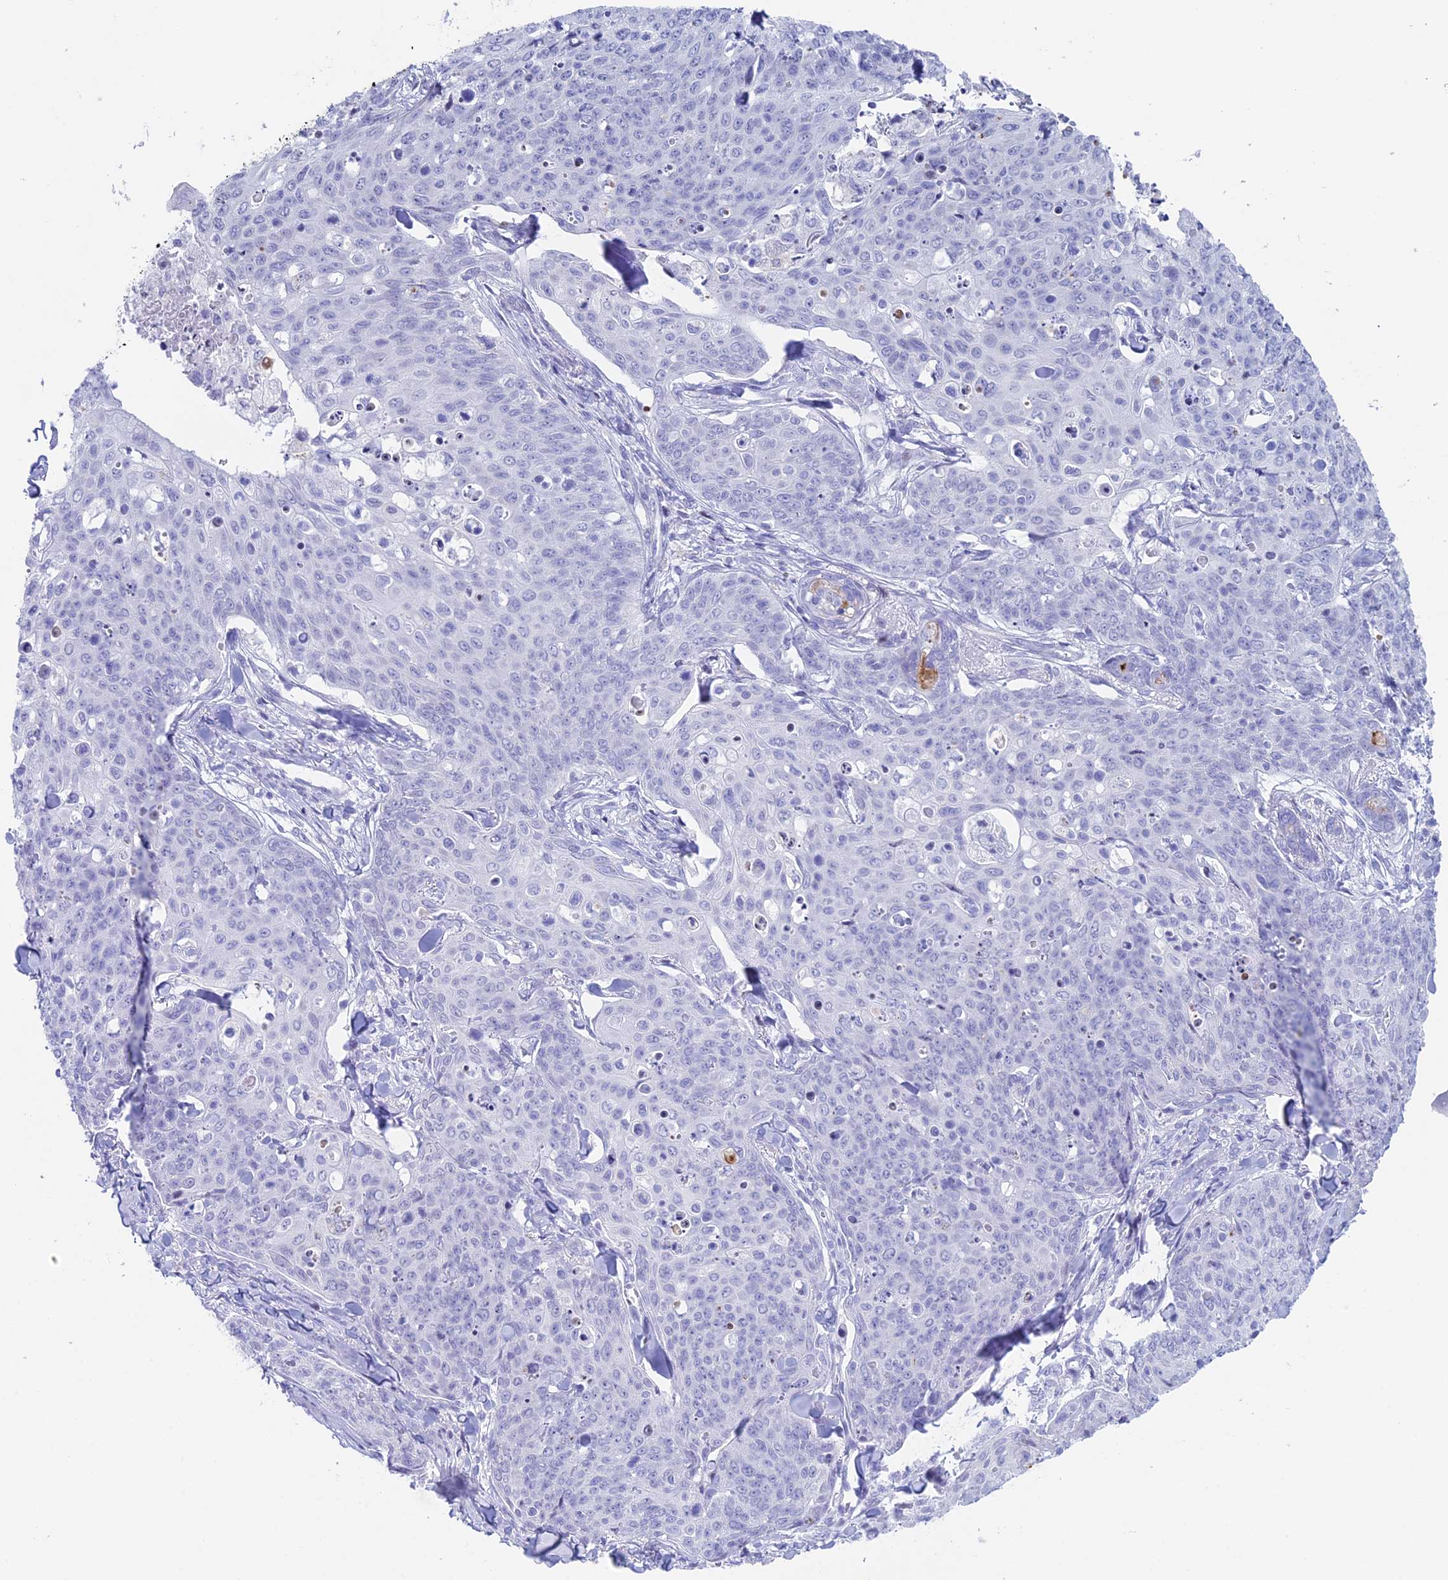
{"staining": {"intensity": "negative", "quantity": "none", "location": "none"}, "tissue": "skin cancer", "cell_type": "Tumor cells", "image_type": "cancer", "snomed": [{"axis": "morphology", "description": "Squamous cell carcinoma, NOS"}, {"axis": "topography", "description": "Skin"}, {"axis": "topography", "description": "Vulva"}], "caption": "This is an IHC histopathology image of skin cancer. There is no positivity in tumor cells.", "gene": "CC2D2A", "patient": {"sex": "female", "age": 85}}